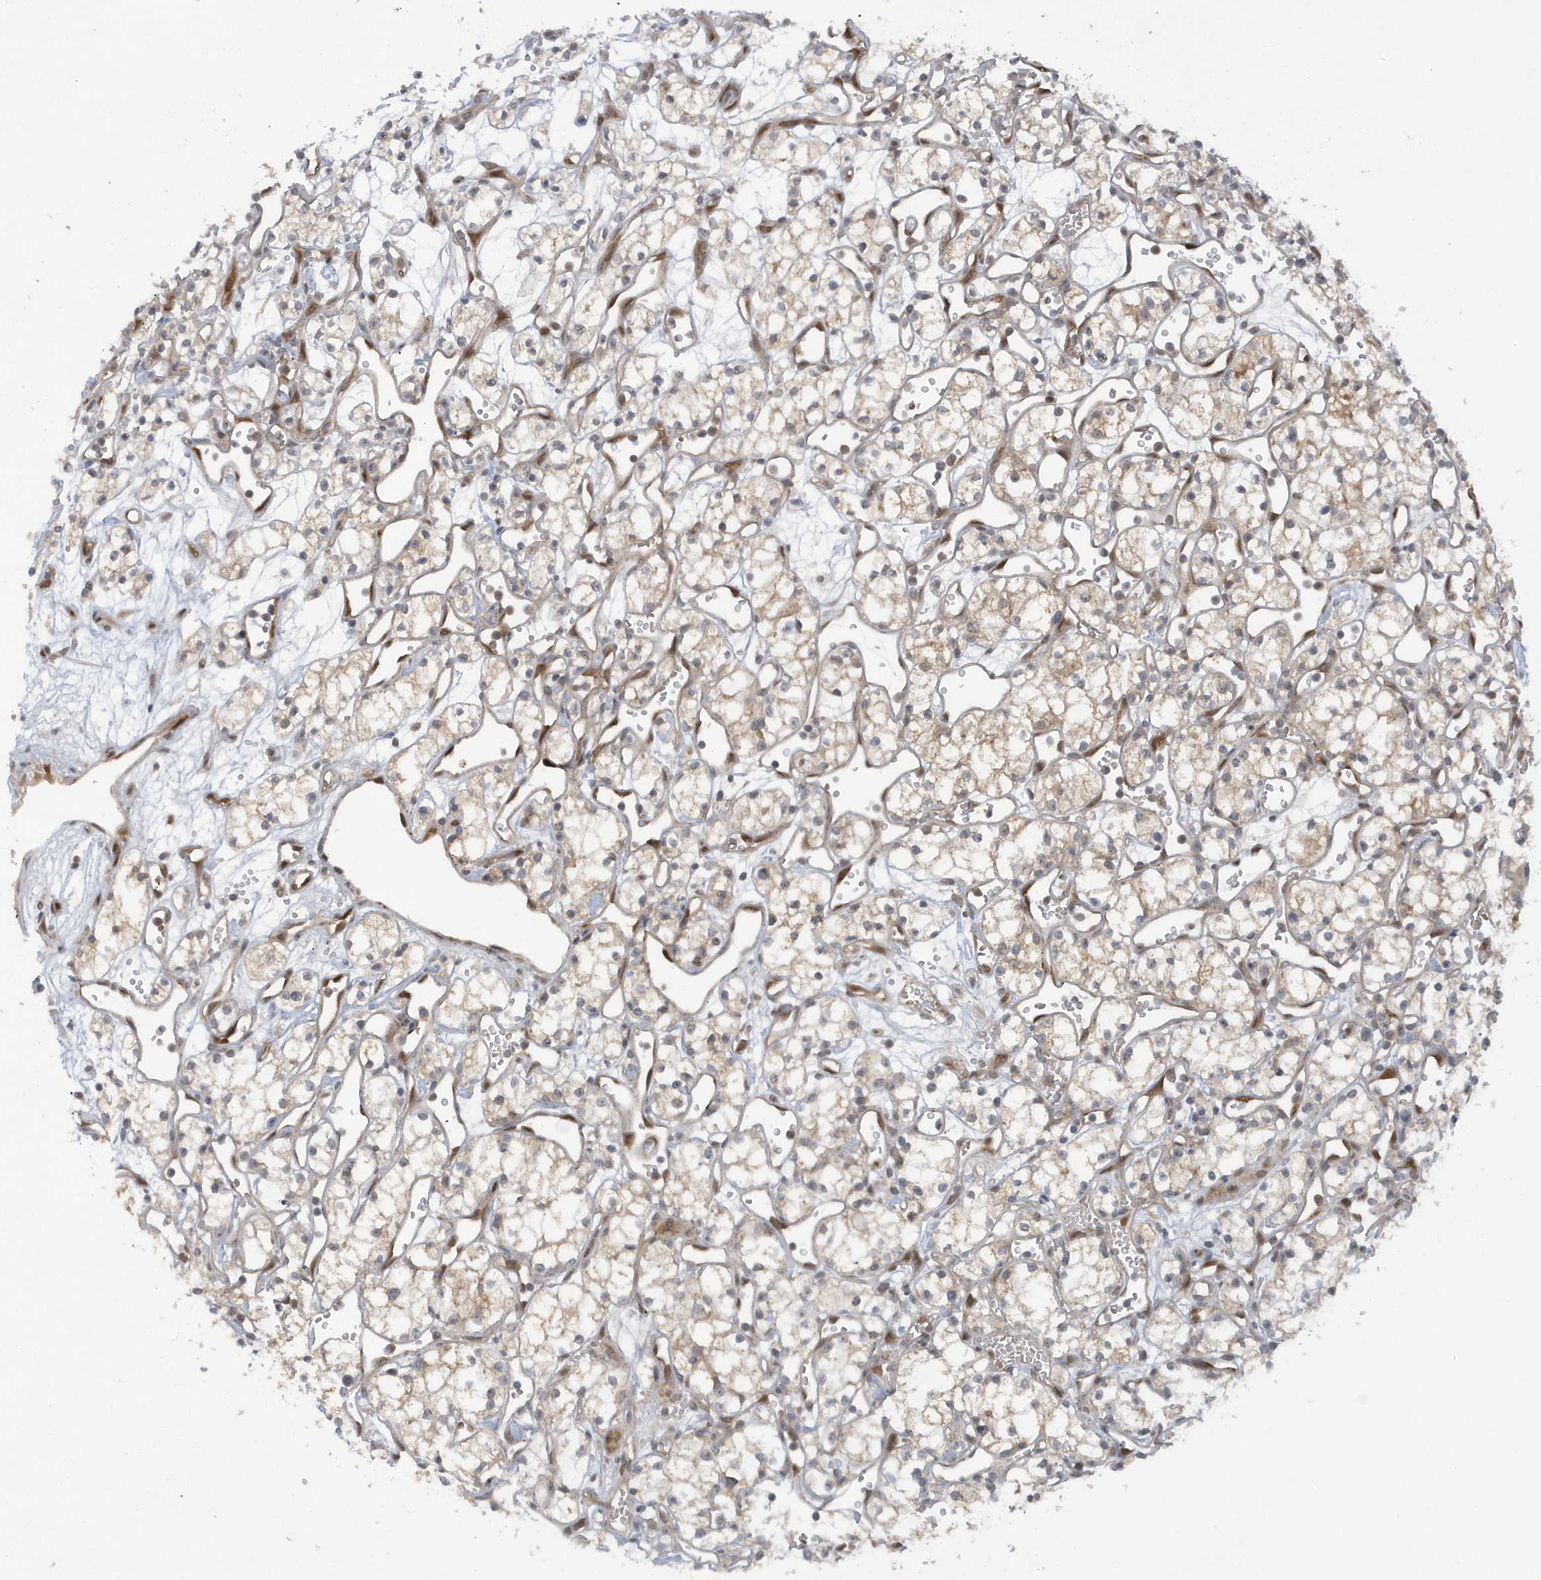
{"staining": {"intensity": "weak", "quantity": "<25%", "location": "cytoplasmic/membranous"}, "tissue": "renal cancer", "cell_type": "Tumor cells", "image_type": "cancer", "snomed": [{"axis": "morphology", "description": "Adenocarcinoma, NOS"}, {"axis": "topography", "description": "Kidney"}], "caption": "Tumor cells are negative for protein expression in human renal adenocarcinoma.", "gene": "ATG4A", "patient": {"sex": "male", "age": 59}}